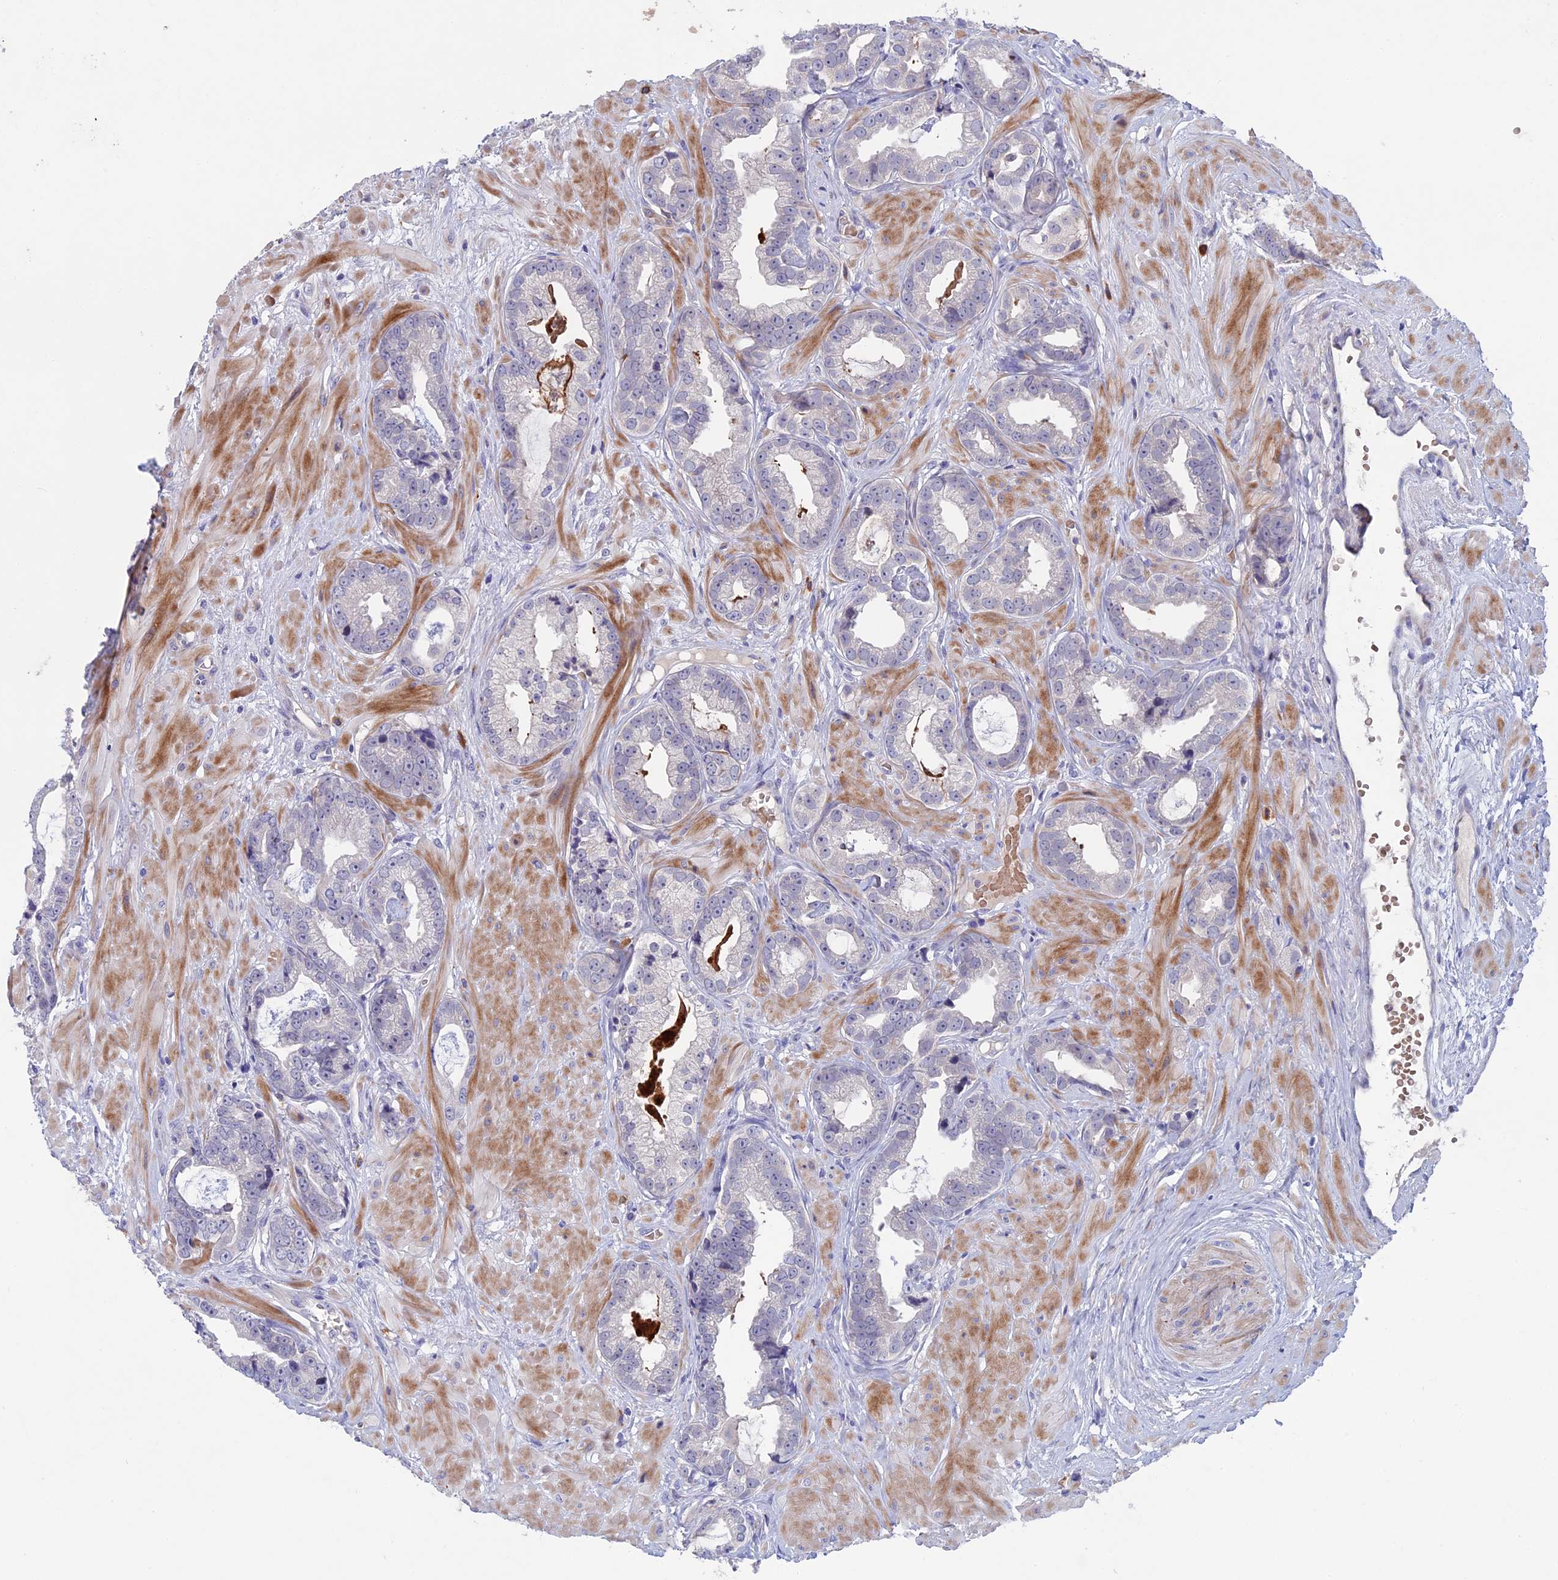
{"staining": {"intensity": "negative", "quantity": "none", "location": "none"}, "tissue": "prostate cancer", "cell_type": "Tumor cells", "image_type": "cancer", "snomed": [{"axis": "morphology", "description": "Adenocarcinoma, Low grade"}, {"axis": "topography", "description": "Prostate"}], "caption": "High power microscopy image of an immunohistochemistry photomicrograph of prostate cancer, revealing no significant positivity in tumor cells.", "gene": "SLC2A6", "patient": {"sex": "male", "age": 64}}